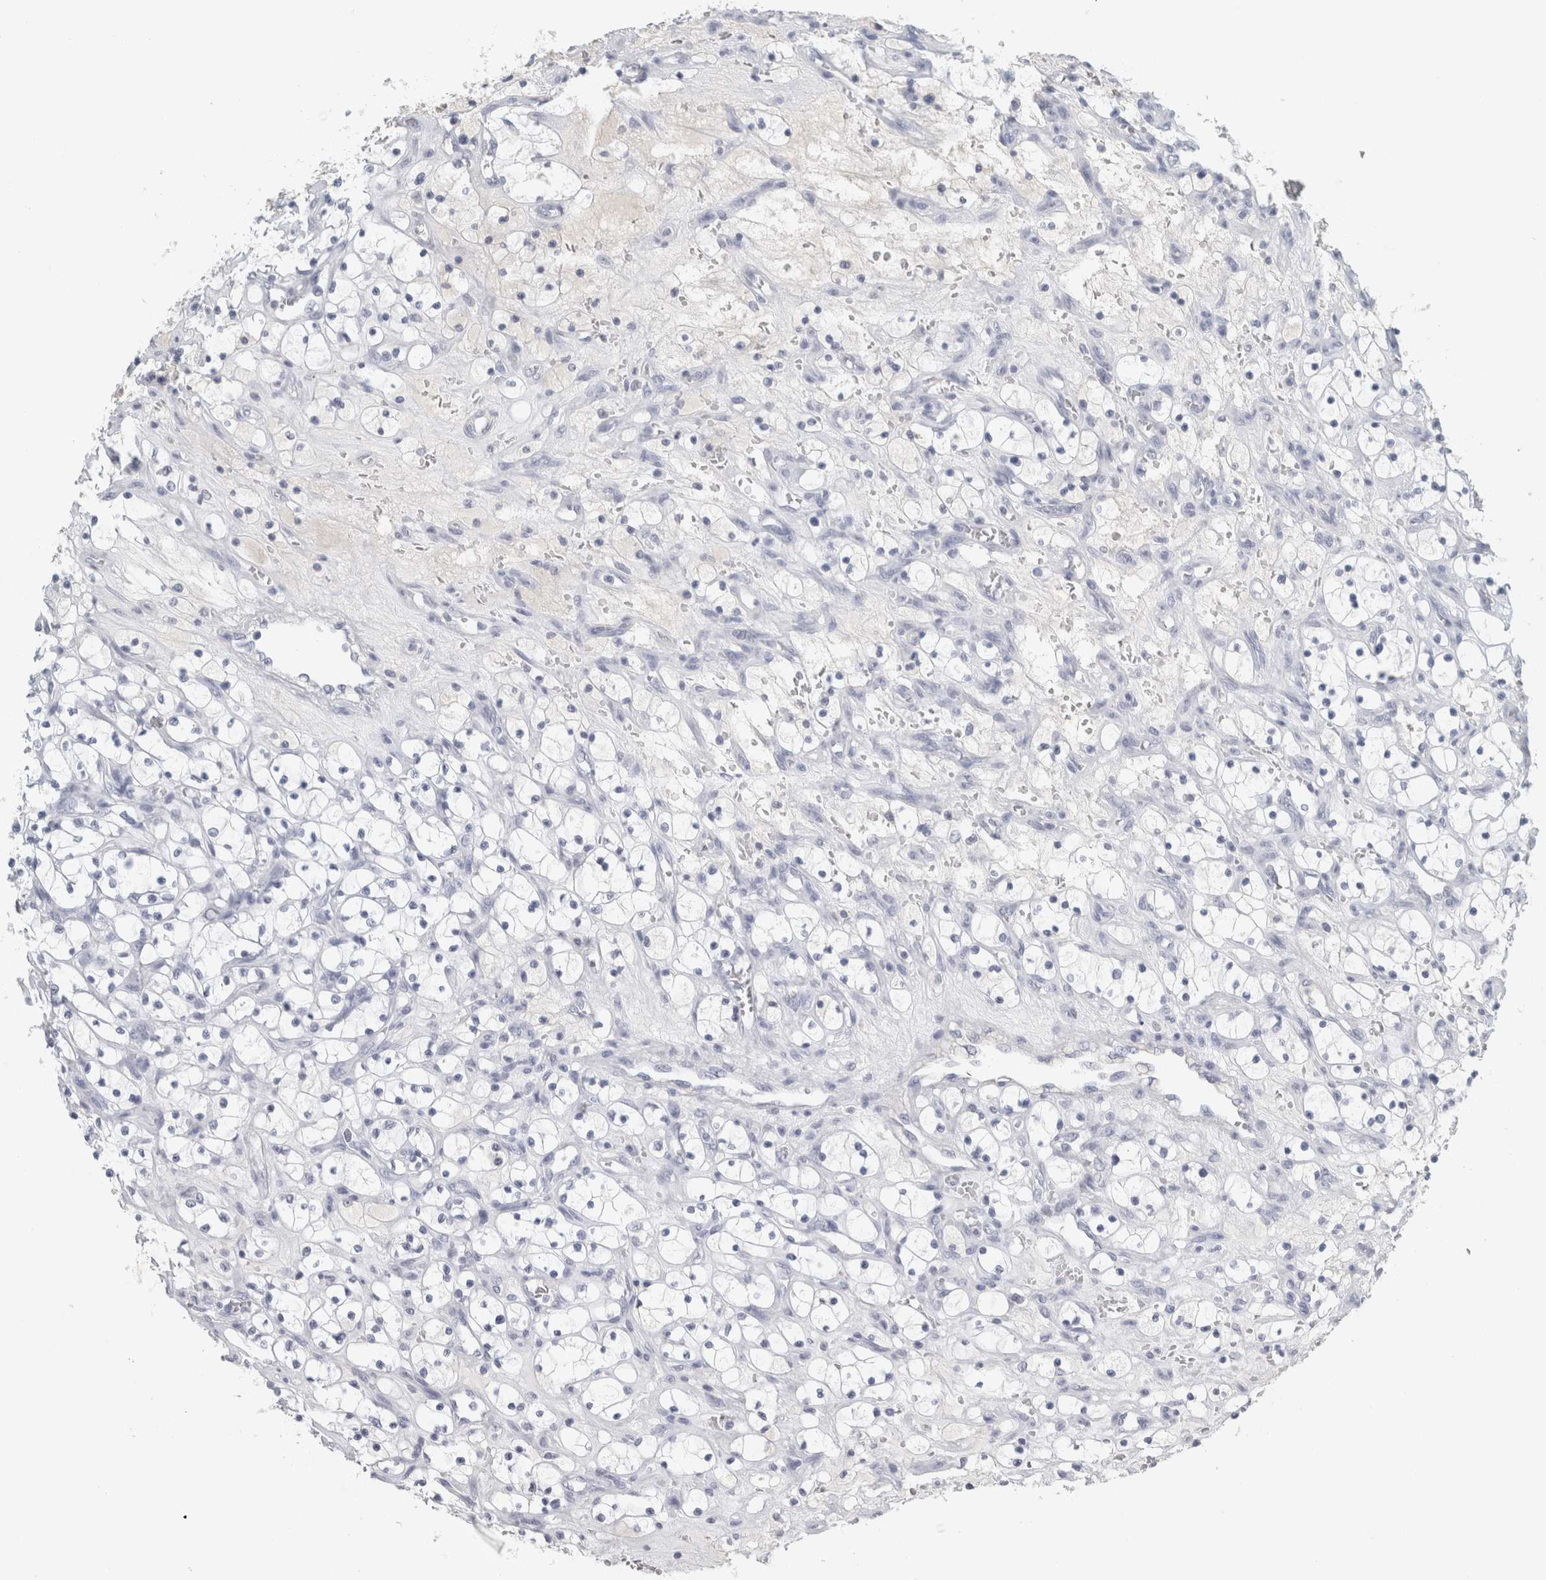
{"staining": {"intensity": "negative", "quantity": "none", "location": "none"}, "tissue": "renal cancer", "cell_type": "Tumor cells", "image_type": "cancer", "snomed": [{"axis": "morphology", "description": "Adenocarcinoma, NOS"}, {"axis": "topography", "description": "Kidney"}], "caption": "An image of human renal cancer (adenocarcinoma) is negative for staining in tumor cells.", "gene": "TSPAN8", "patient": {"sex": "female", "age": 69}}